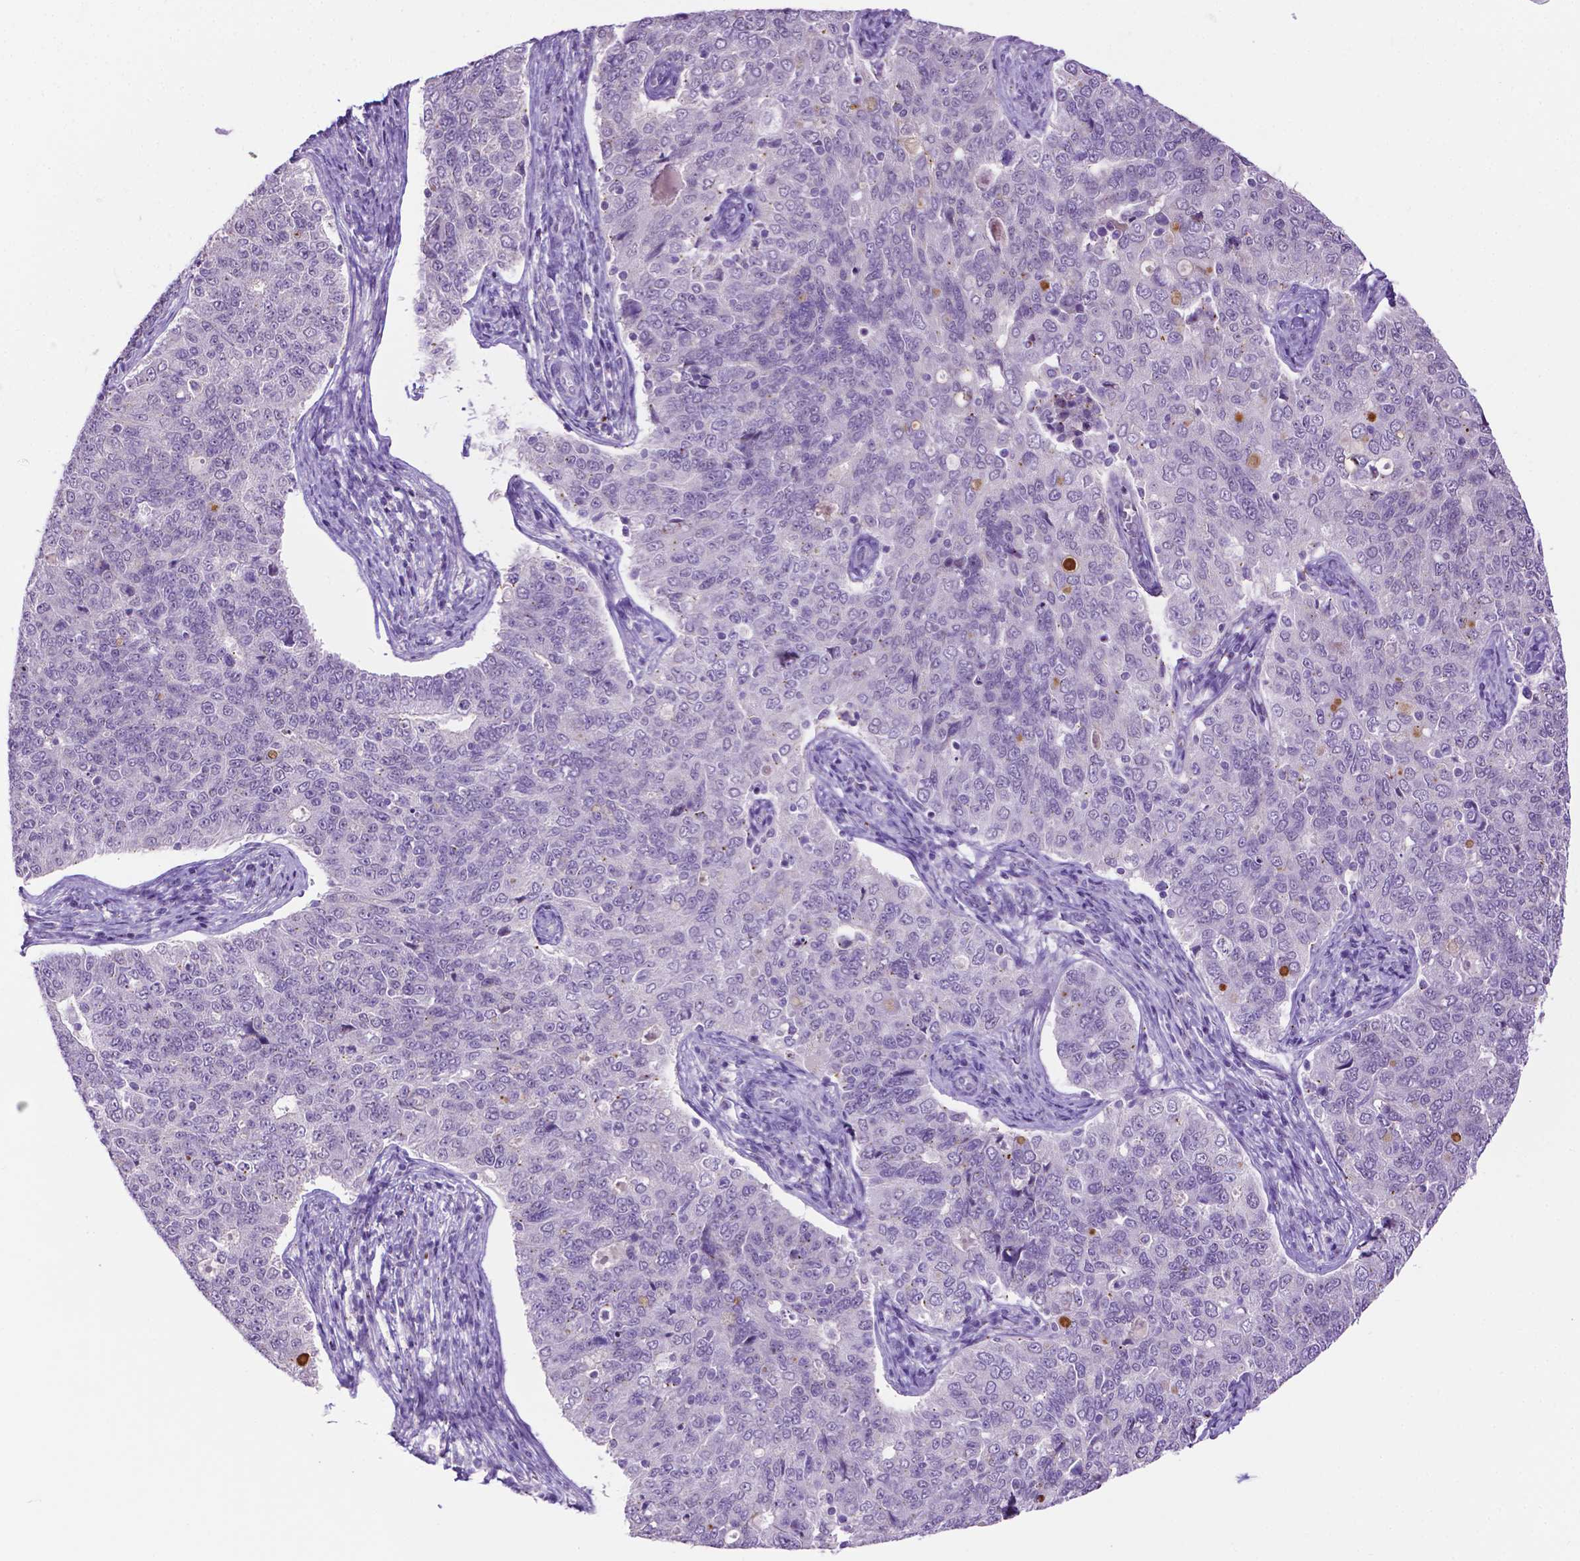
{"staining": {"intensity": "negative", "quantity": "none", "location": "none"}, "tissue": "endometrial cancer", "cell_type": "Tumor cells", "image_type": "cancer", "snomed": [{"axis": "morphology", "description": "Adenocarcinoma, NOS"}, {"axis": "topography", "description": "Endometrium"}], "caption": "There is no significant staining in tumor cells of endometrial cancer.", "gene": "MMP27", "patient": {"sex": "female", "age": 43}}